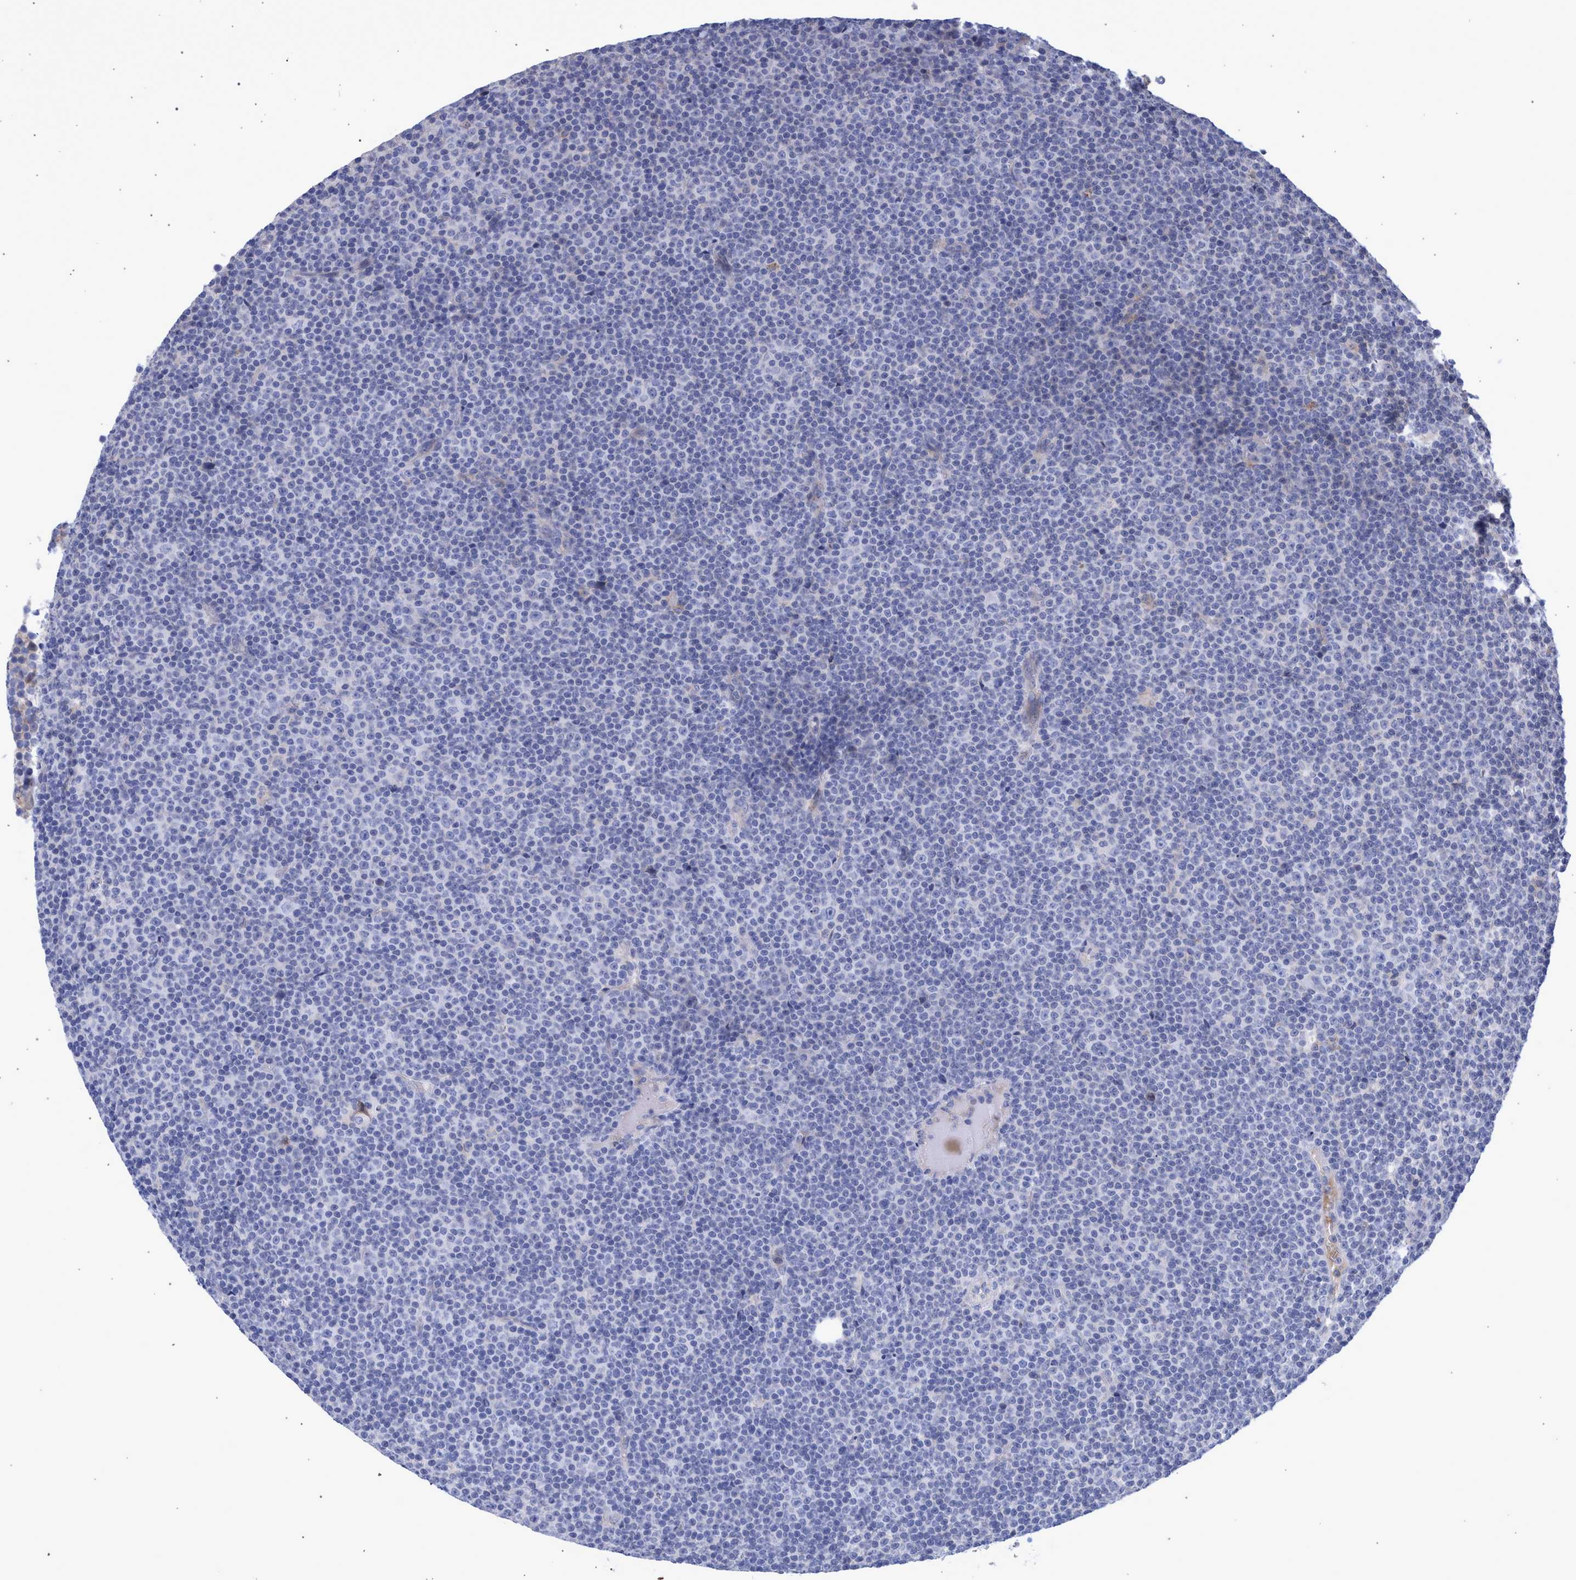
{"staining": {"intensity": "negative", "quantity": "none", "location": "none"}, "tissue": "lymphoma", "cell_type": "Tumor cells", "image_type": "cancer", "snomed": [{"axis": "morphology", "description": "Malignant lymphoma, non-Hodgkin's type, Low grade"}, {"axis": "topography", "description": "Lymph node"}], "caption": "Immunohistochemistry (IHC) photomicrograph of neoplastic tissue: human low-grade malignant lymphoma, non-Hodgkin's type stained with DAB shows no significant protein expression in tumor cells.", "gene": "DLL4", "patient": {"sex": "female", "age": 67}}